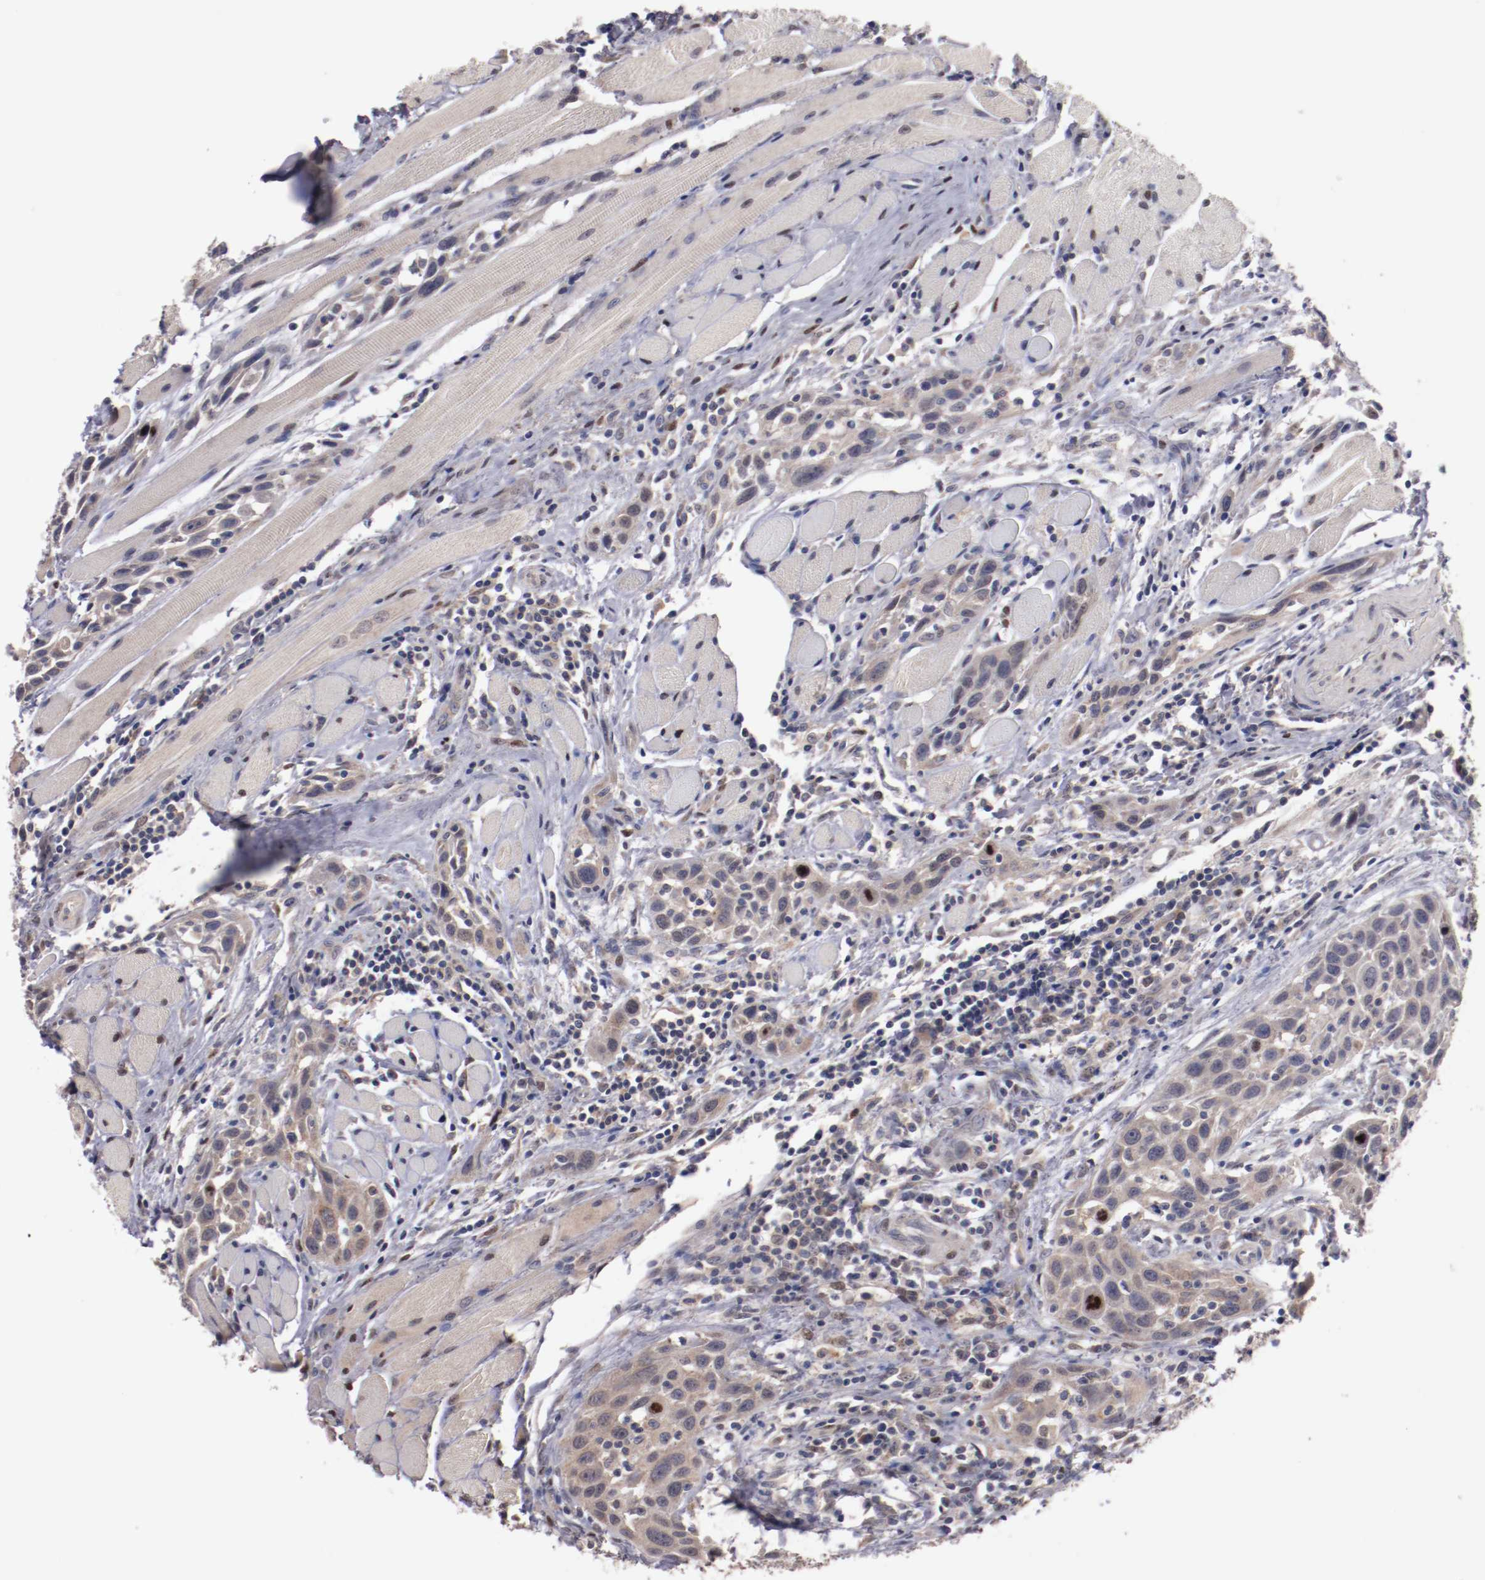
{"staining": {"intensity": "weak", "quantity": ">75%", "location": "cytoplasmic/membranous"}, "tissue": "head and neck cancer", "cell_type": "Tumor cells", "image_type": "cancer", "snomed": [{"axis": "morphology", "description": "Squamous cell carcinoma, NOS"}, {"axis": "topography", "description": "Oral tissue"}, {"axis": "topography", "description": "Head-Neck"}], "caption": "A high-resolution histopathology image shows immunohistochemistry (IHC) staining of head and neck squamous cell carcinoma, which demonstrates weak cytoplasmic/membranous positivity in approximately >75% of tumor cells.", "gene": "FAM81A", "patient": {"sex": "female", "age": 50}}